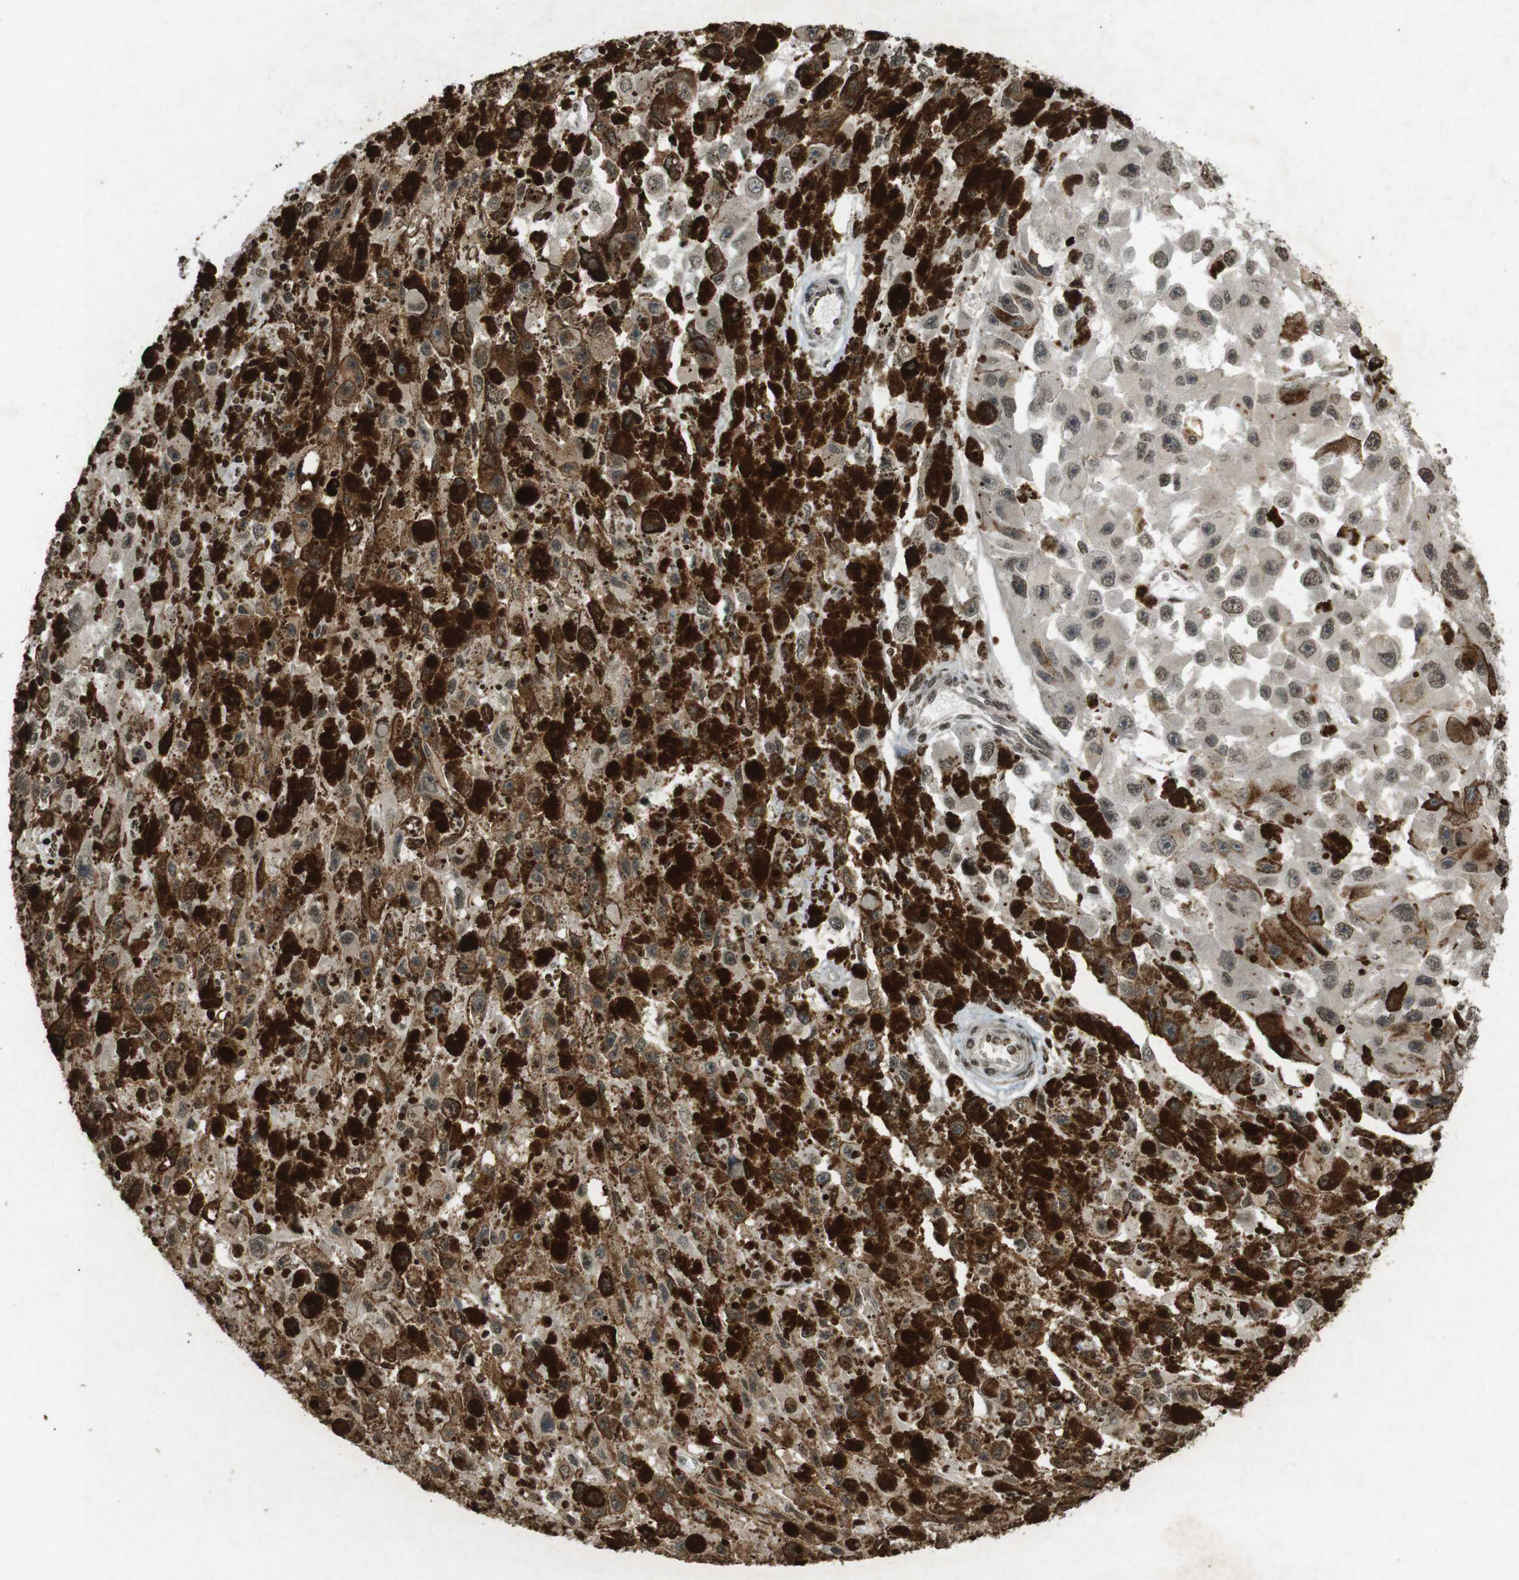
{"staining": {"intensity": "weak", "quantity": ">75%", "location": "nuclear"}, "tissue": "melanoma", "cell_type": "Tumor cells", "image_type": "cancer", "snomed": [{"axis": "morphology", "description": "Malignant melanoma, NOS"}, {"axis": "topography", "description": "Skin"}], "caption": "Malignant melanoma tissue displays weak nuclear expression in approximately >75% of tumor cells, visualized by immunohistochemistry.", "gene": "ORC4", "patient": {"sex": "female", "age": 104}}